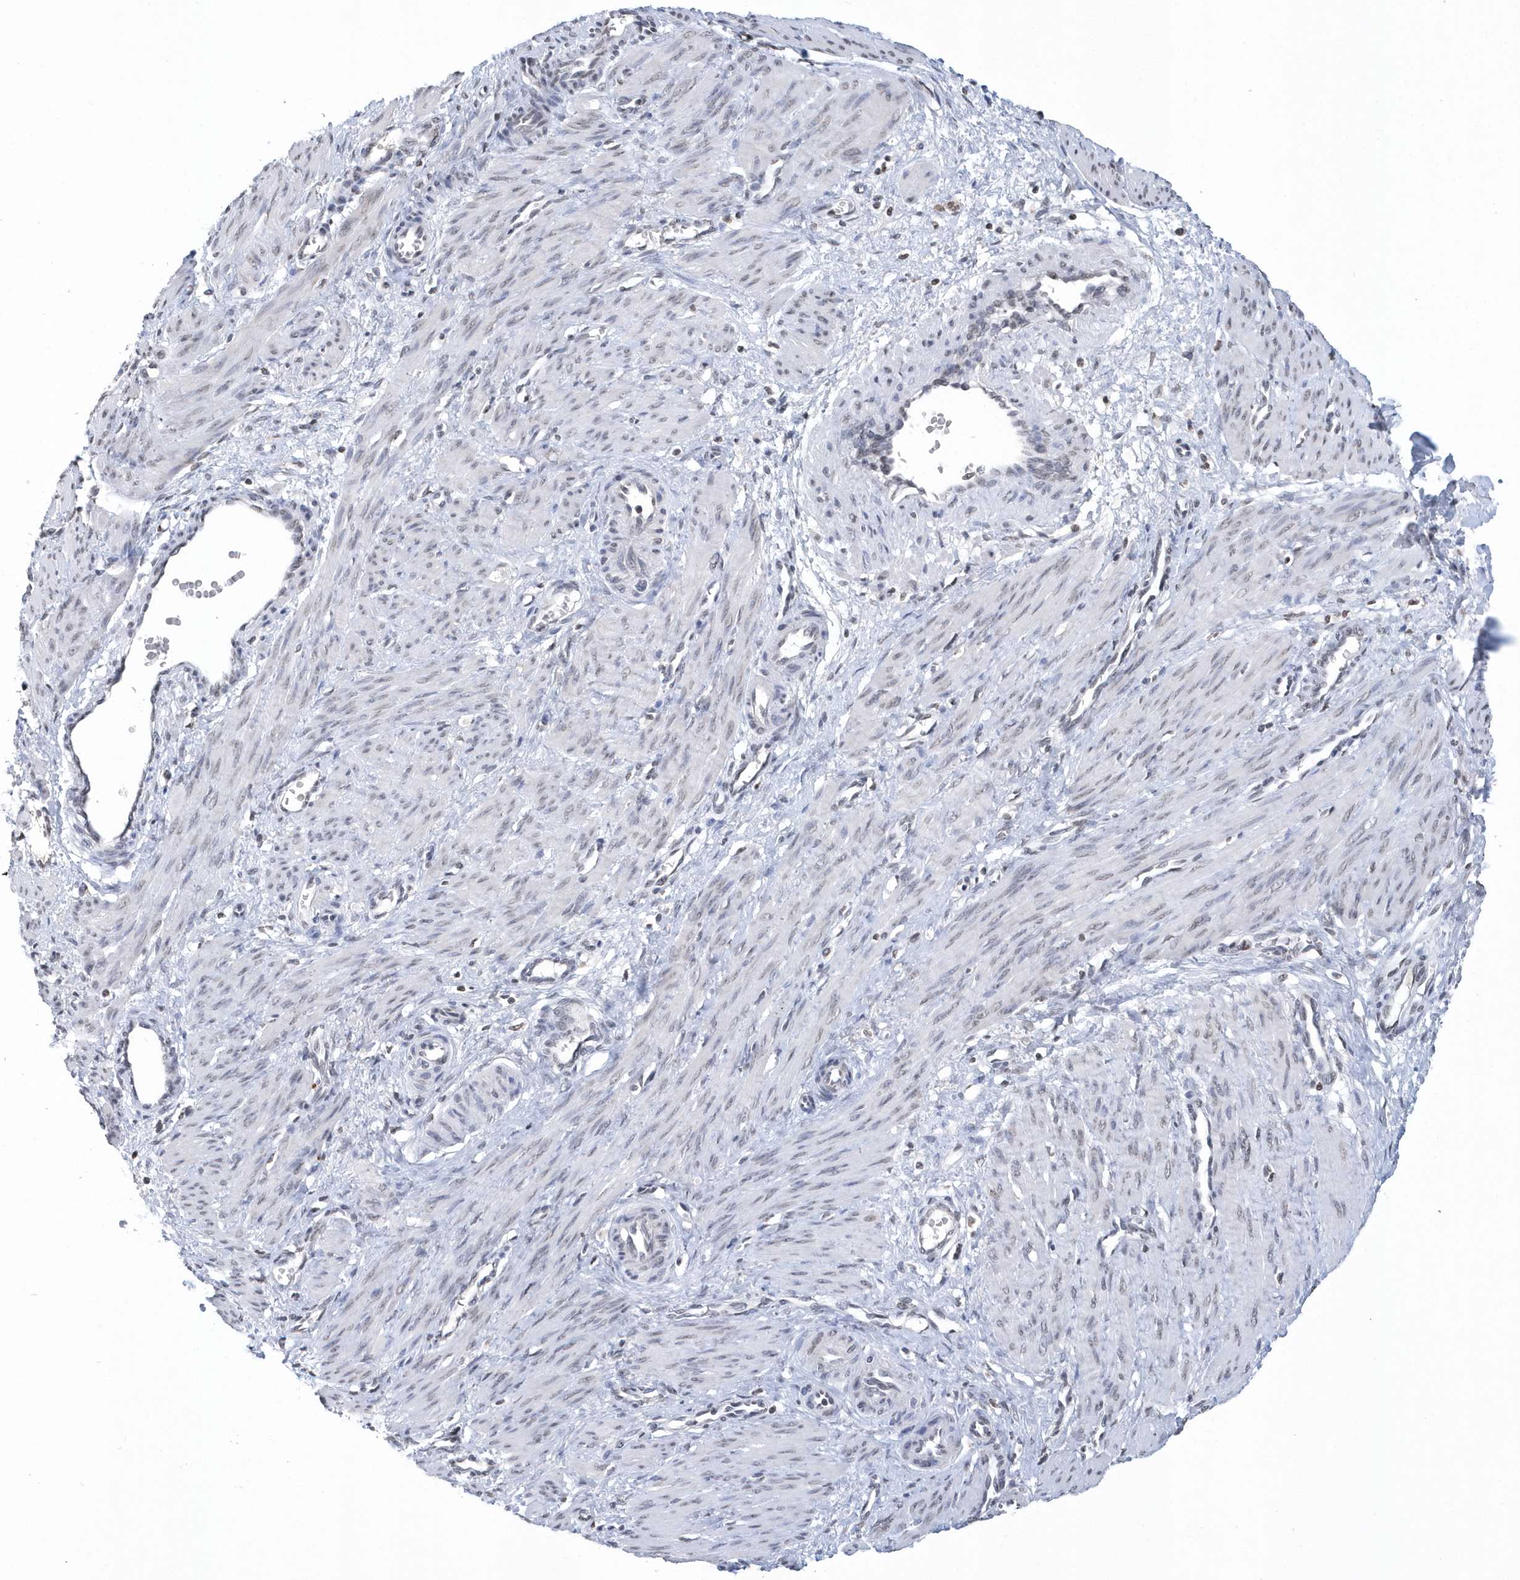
{"staining": {"intensity": "negative", "quantity": "none", "location": "none"}, "tissue": "smooth muscle", "cell_type": "Smooth muscle cells", "image_type": "normal", "snomed": [{"axis": "morphology", "description": "Normal tissue, NOS"}, {"axis": "topography", "description": "Endometrium"}], "caption": "An immunohistochemistry photomicrograph of normal smooth muscle is shown. There is no staining in smooth muscle cells of smooth muscle. (DAB immunohistochemistry (IHC) with hematoxylin counter stain).", "gene": "VWA5B2", "patient": {"sex": "female", "age": 33}}